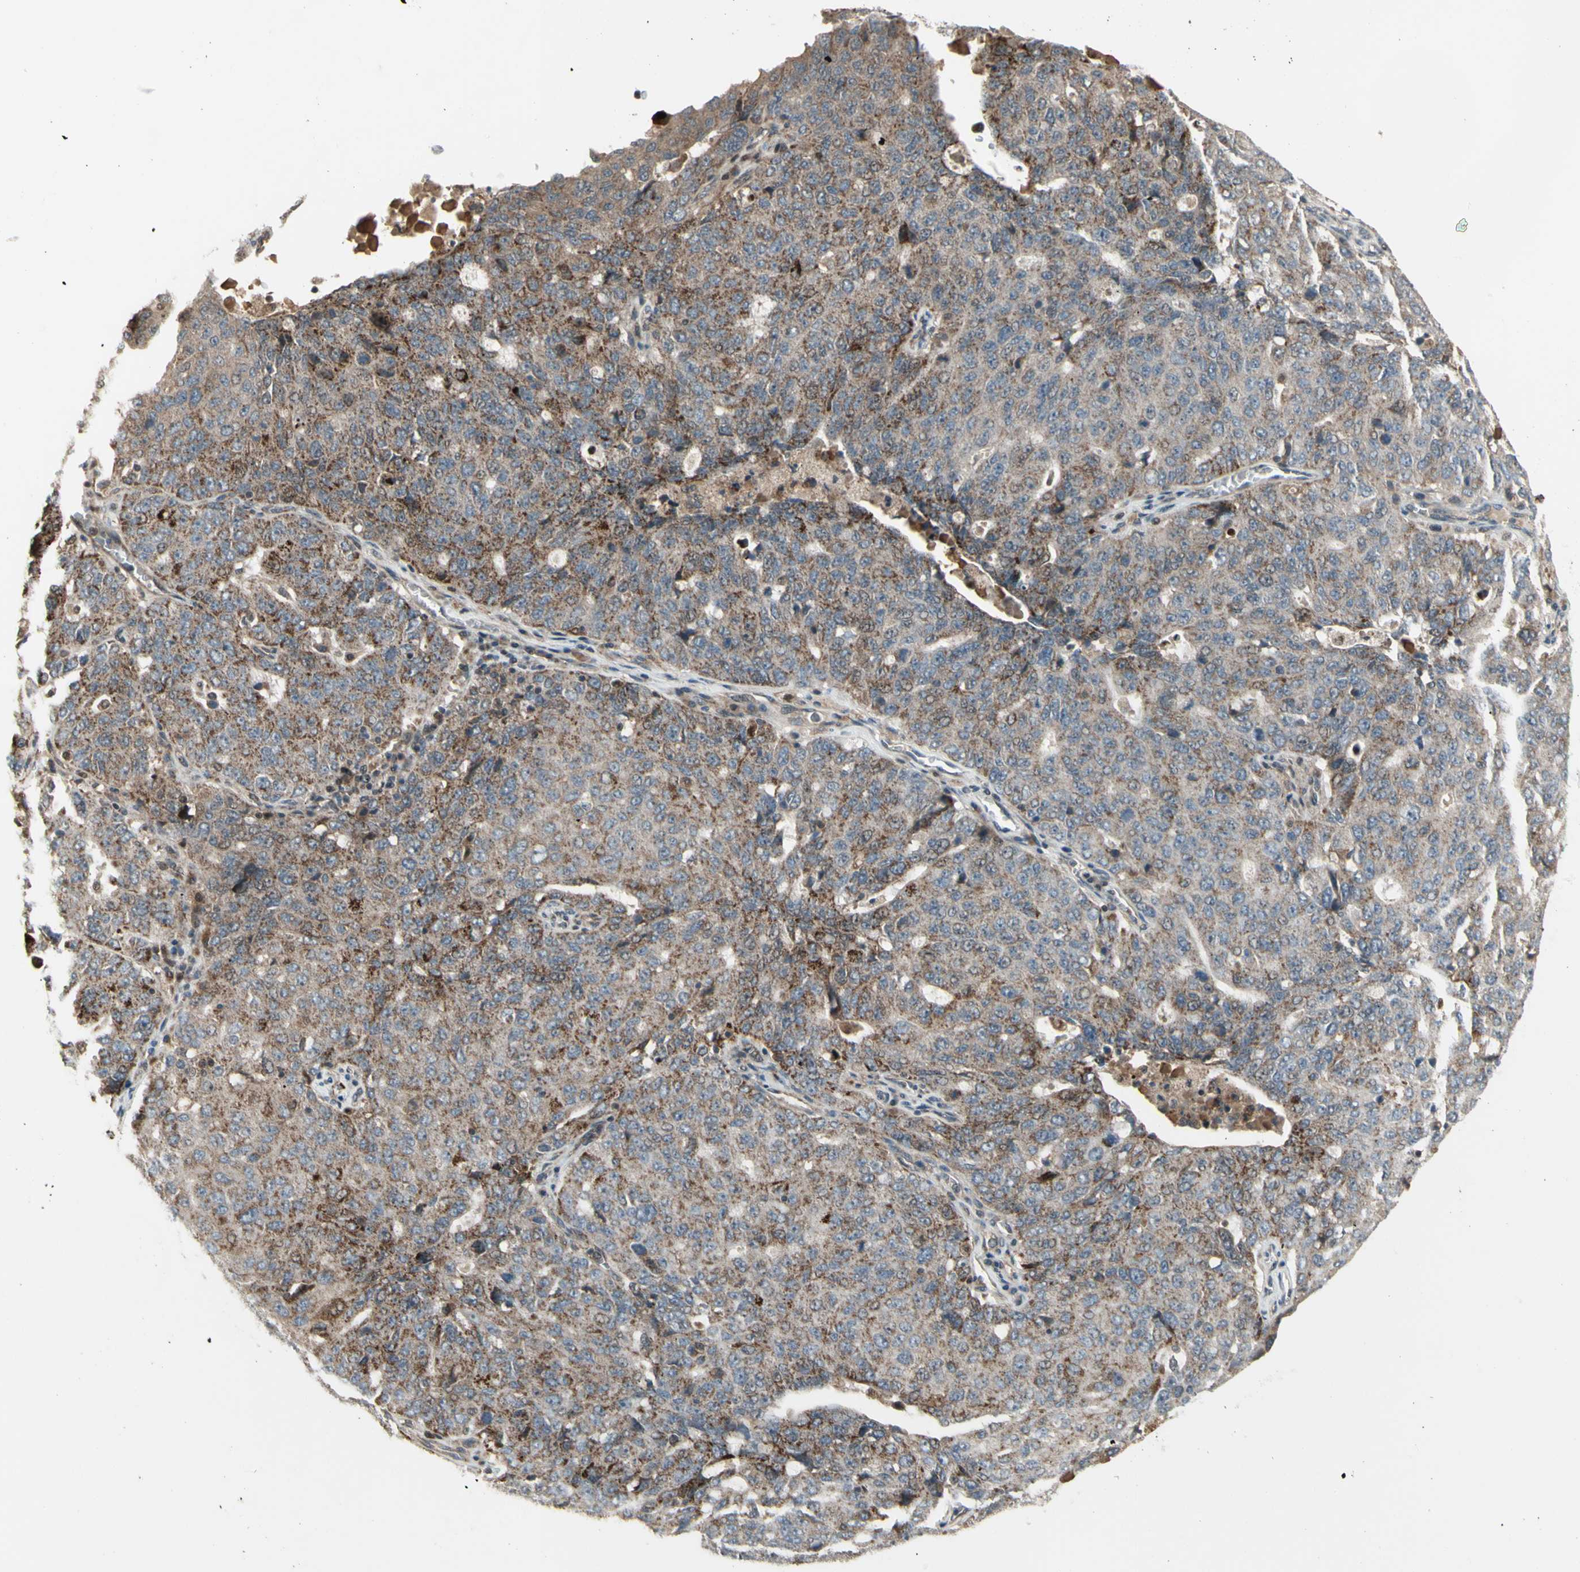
{"staining": {"intensity": "strong", "quantity": ">75%", "location": "cytoplasmic/membranous"}, "tissue": "ovarian cancer", "cell_type": "Tumor cells", "image_type": "cancer", "snomed": [{"axis": "morphology", "description": "Carcinoma, endometroid"}, {"axis": "topography", "description": "Ovary"}], "caption": "Strong cytoplasmic/membranous protein positivity is present in about >75% of tumor cells in ovarian cancer (endometroid carcinoma).", "gene": "OSTM1", "patient": {"sex": "female", "age": 62}}